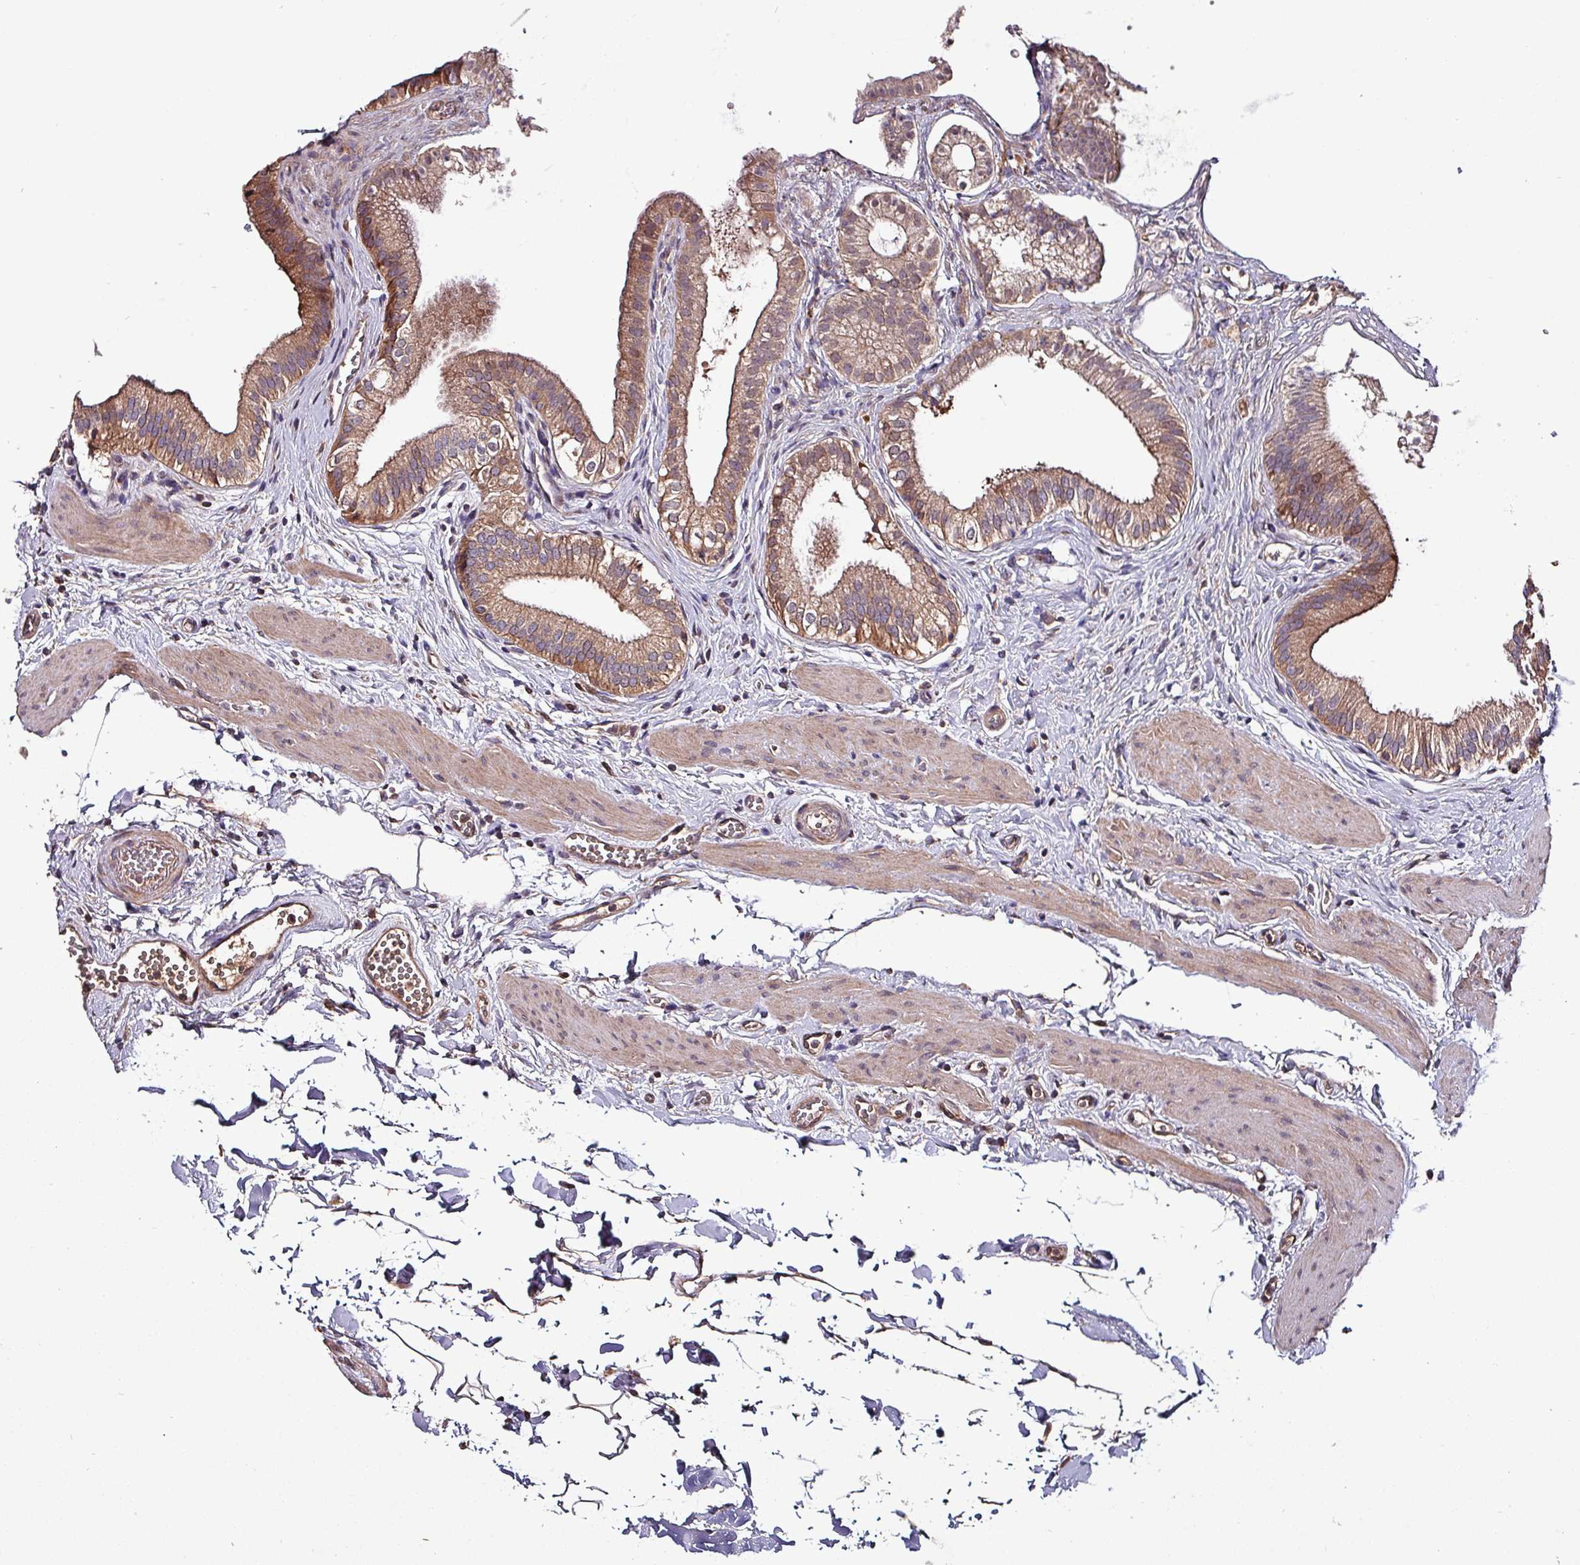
{"staining": {"intensity": "moderate", "quantity": ">75%", "location": "cytoplasmic/membranous"}, "tissue": "gallbladder", "cell_type": "Glandular cells", "image_type": "normal", "snomed": [{"axis": "morphology", "description": "Normal tissue, NOS"}, {"axis": "topography", "description": "Gallbladder"}], "caption": "A histopathology image showing moderate cytoplasmic/membranous staining in approximately >75% of glandular cells in benign gallbladder, as visualized by brown immunohistochemical staining.", "gene": "PAFAH1B2", "patient": {"sex": "female", "age": 54}}